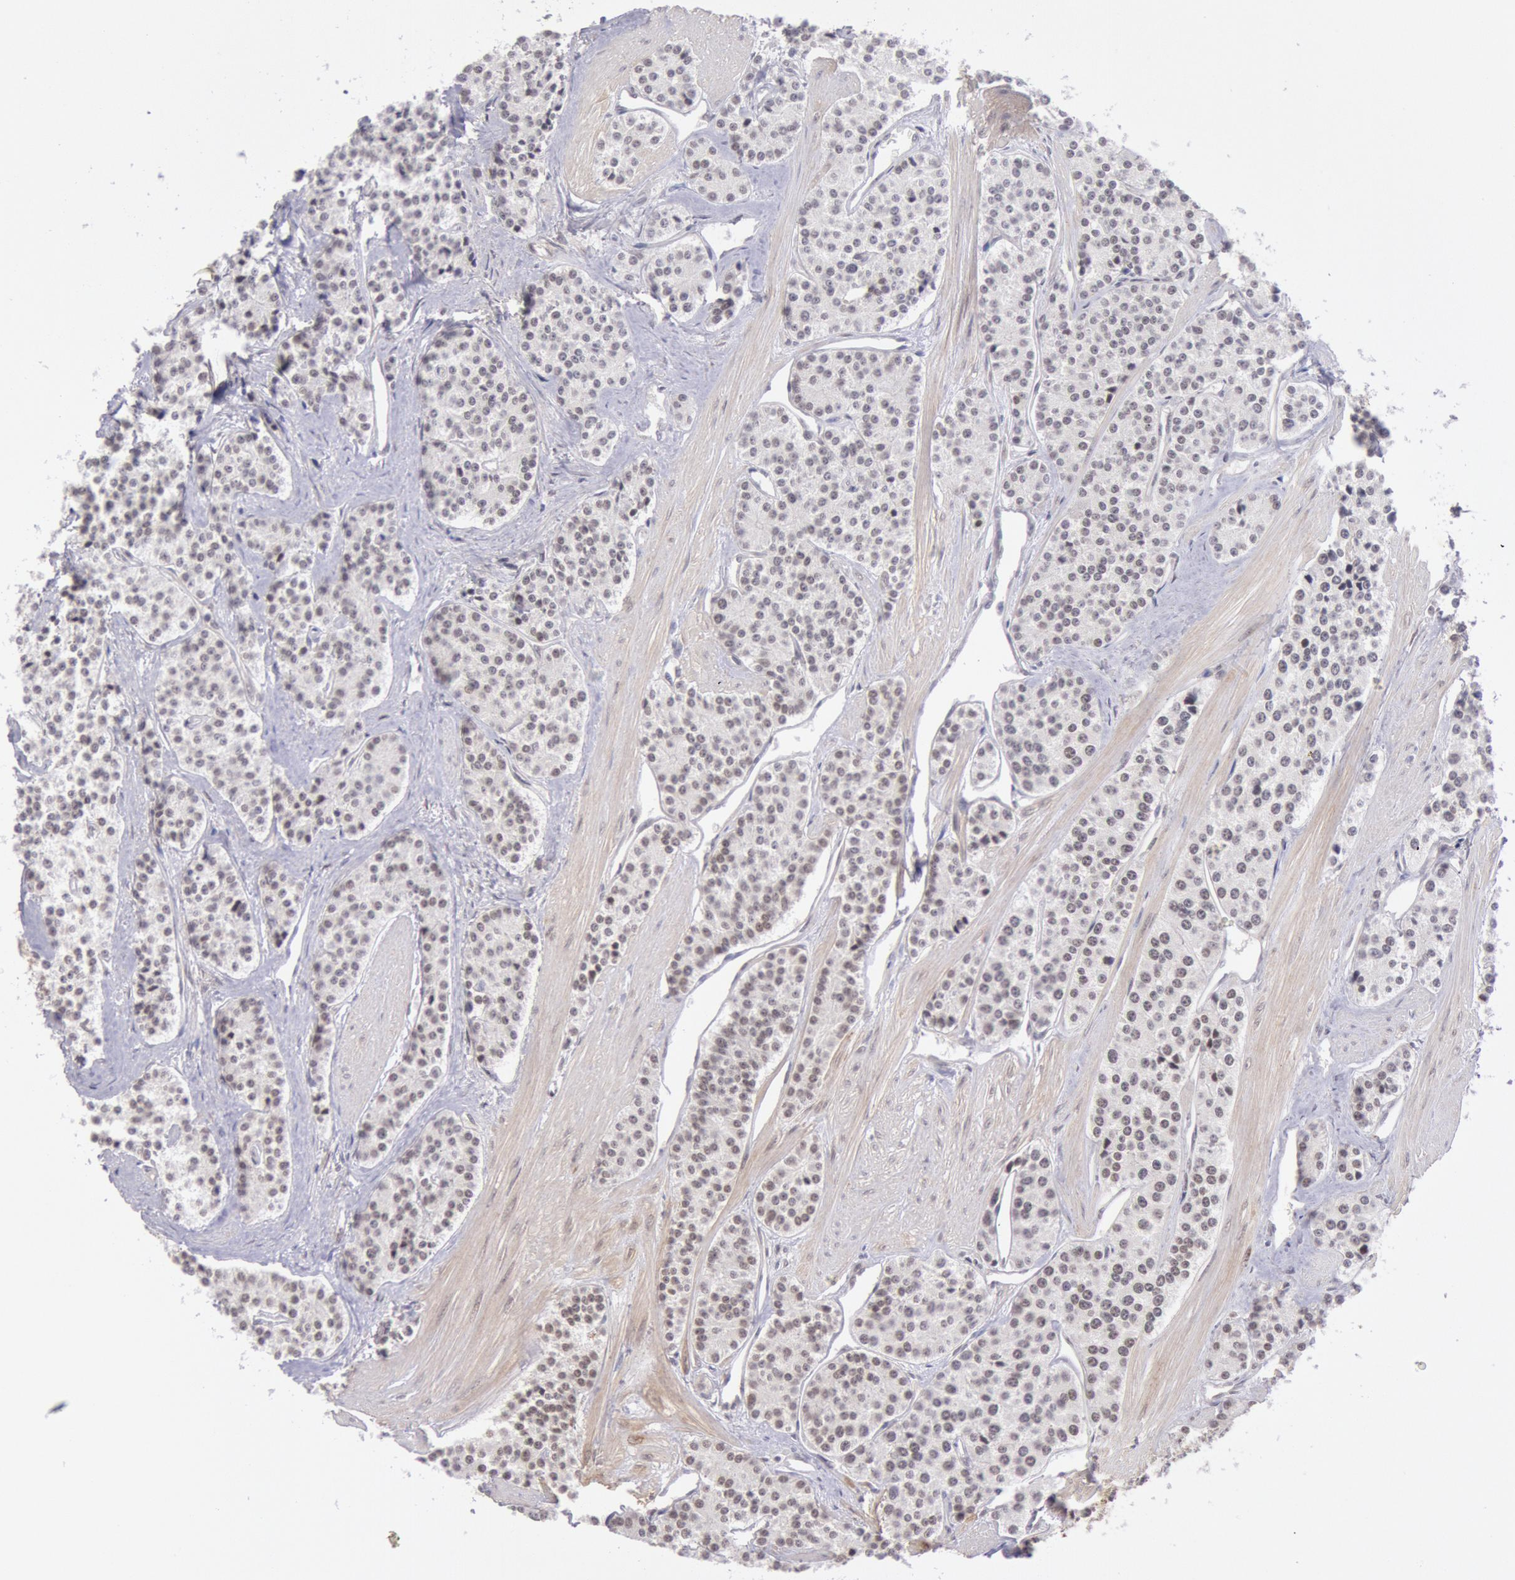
{"staining": {"intensity": "moderate", "quantity": ">75%", "location": "nuclear"}, "tissue": "carcinoid", "cell_type": "Tumor cells", "image_type": "cancer", "snomed": [{"axis": "morphology", "description": "Carcinoid, malignant, NOS"}, {"axis": "topography", "description": "Stomach"}], "caption": "A medium amount of moderate nuclear staining is appreciated in about >75% of tumor cells in carcinoid tissue.", "gene": "CDKN2B", "patient": {"sex": "female", "age": 76}}